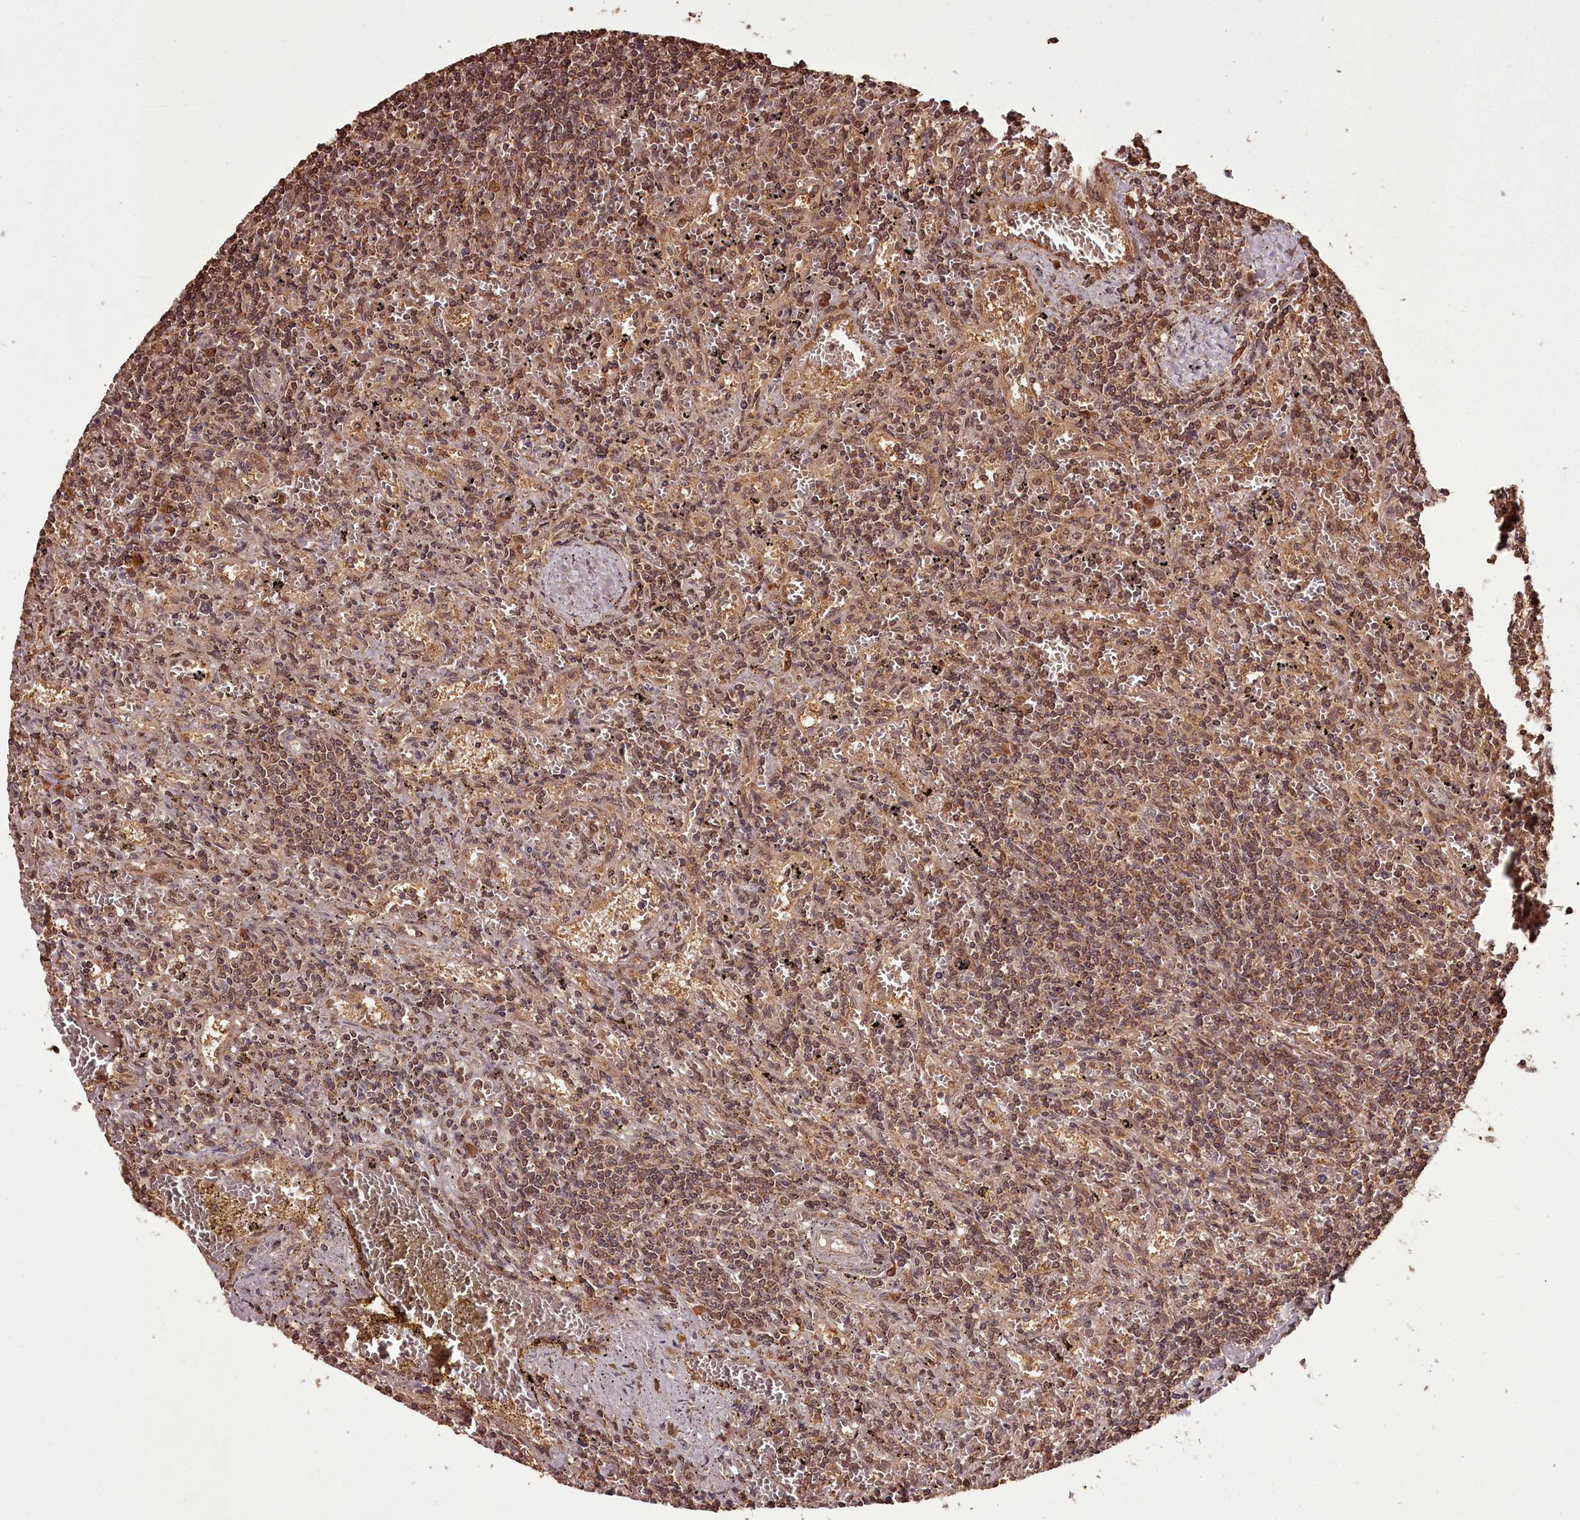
{"staining": {"intensity": "moderate", "quantity": ">75%", "location": "cytoplasmic/membranous,nuclear"}, "tissue": "lymphoma", "cell_type": "Tumor cells", "image_type": "cancer", "snomed": [{"axis": "morphology", "description": "Malignant lymphoma, non-Hodgkin's type, Low grade"}, {"axis": "topography", "description": "Spleen"}], "caption": "IHC staining of low-grade malignant lymphoma, non-Hodgkin's type, which displays medium levels of moderate cytoplasmic/membranous and nuclear expression in approximately >75% of tumor cells indicating moderate cytoplasmic/membranous and nuclear protein expression. The staining was performed using DAB (3,3'-diaminobenzidine) (brown) for protein detection and nuclei were counterstained in hematoxylin (blue).", "gene": "NPRL2", "patient": {"sex": "male", "age": 76}}